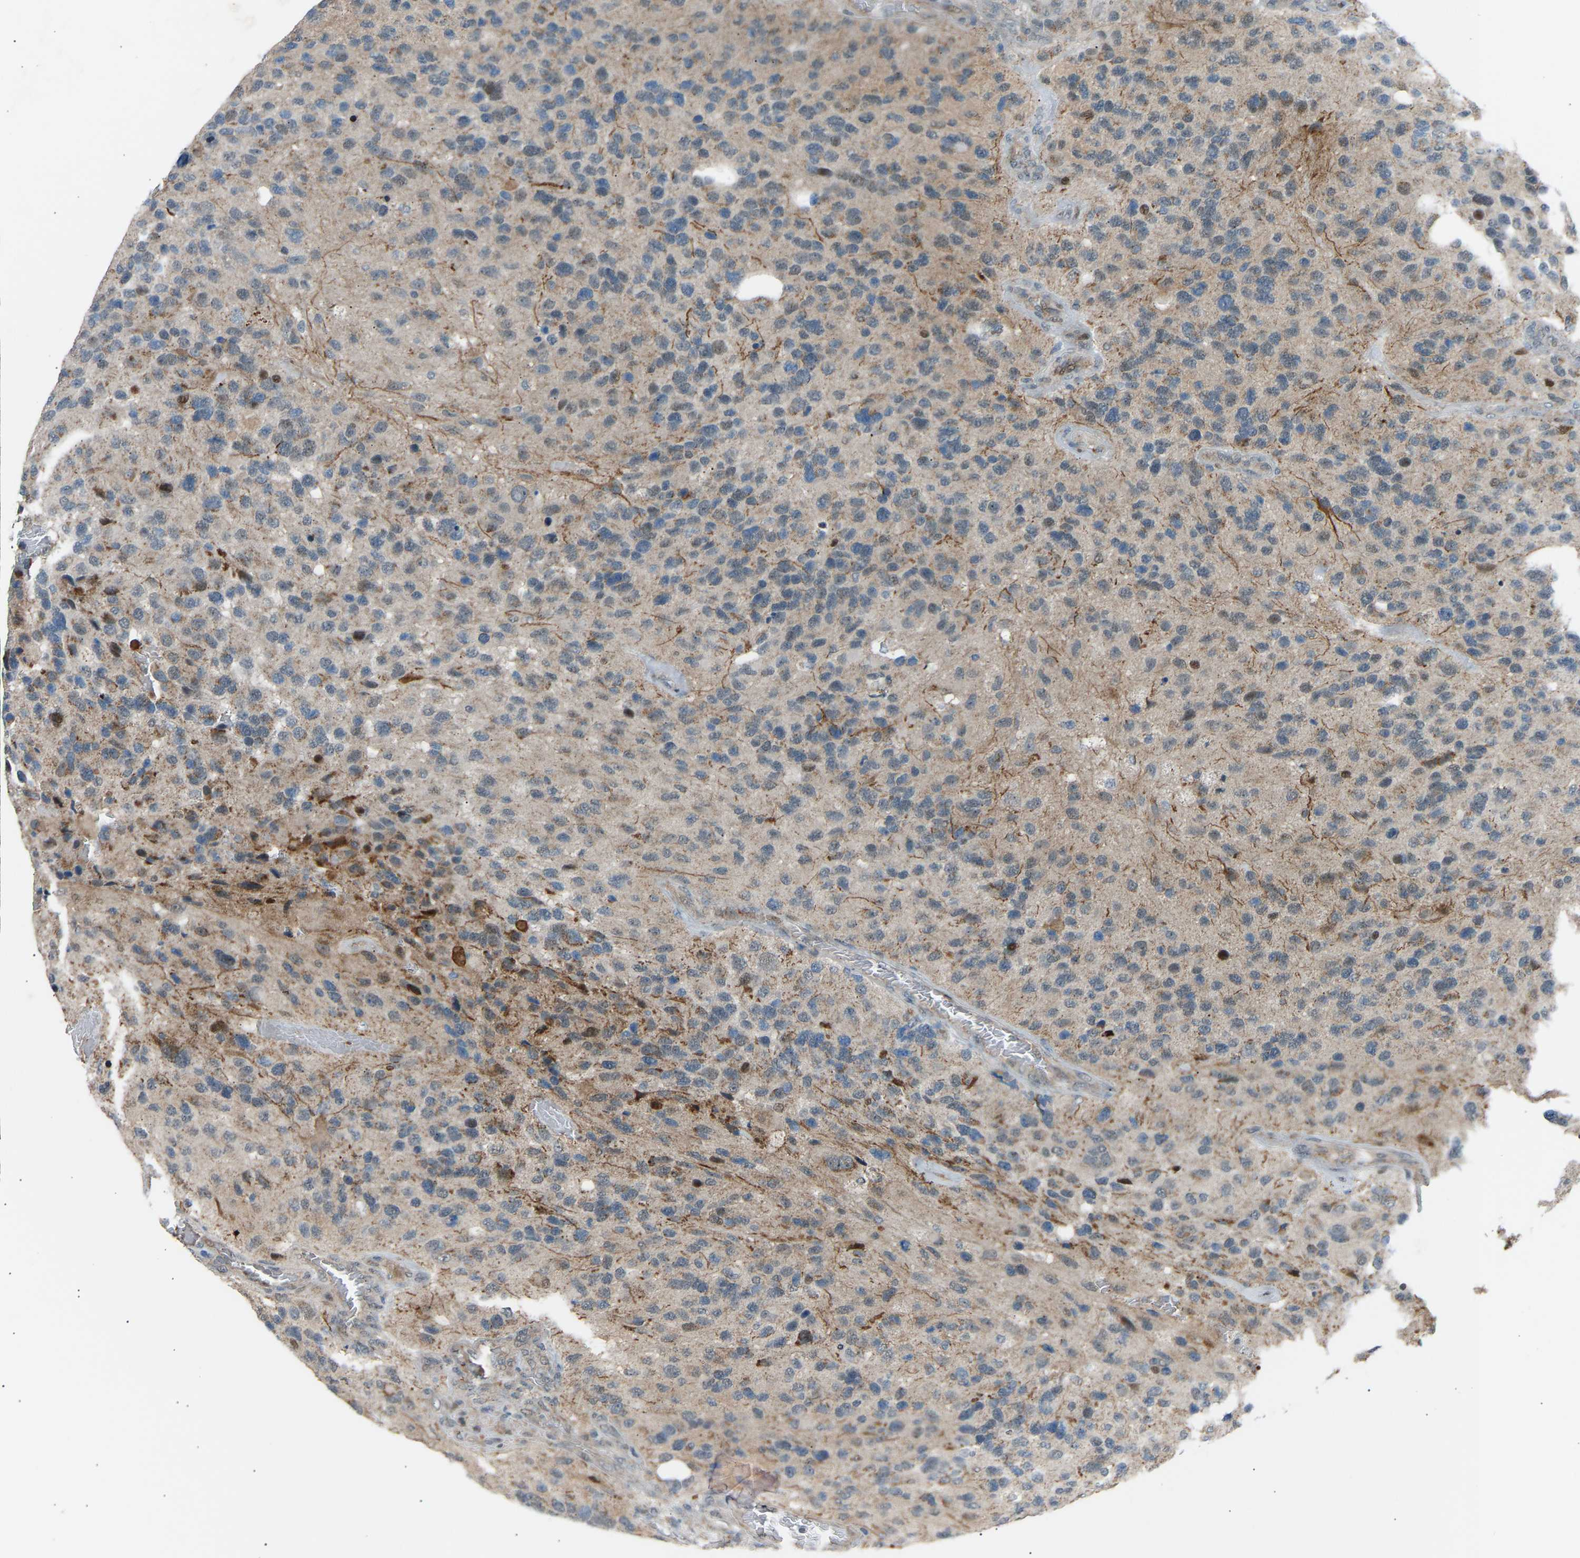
{"staining": {"intensity": "weak", "quantity": "<25%", "location": "cytoplasmic/membranous"}, "tissue": "glioma", "cell_type": "Tumor cells", "image_type": "cancer", "snomed": [{"axis": "morphology", "description": "Glioma, malignant, High grade"}, {"axis": "topography", "description": "Brain"}], "caption": "Glioma stained for a protein using immunohistochemistry (IHC) exhibits no staining tumor cells.", "gene": "VPS41", "patient": {"sex": "female", "age": 58}}